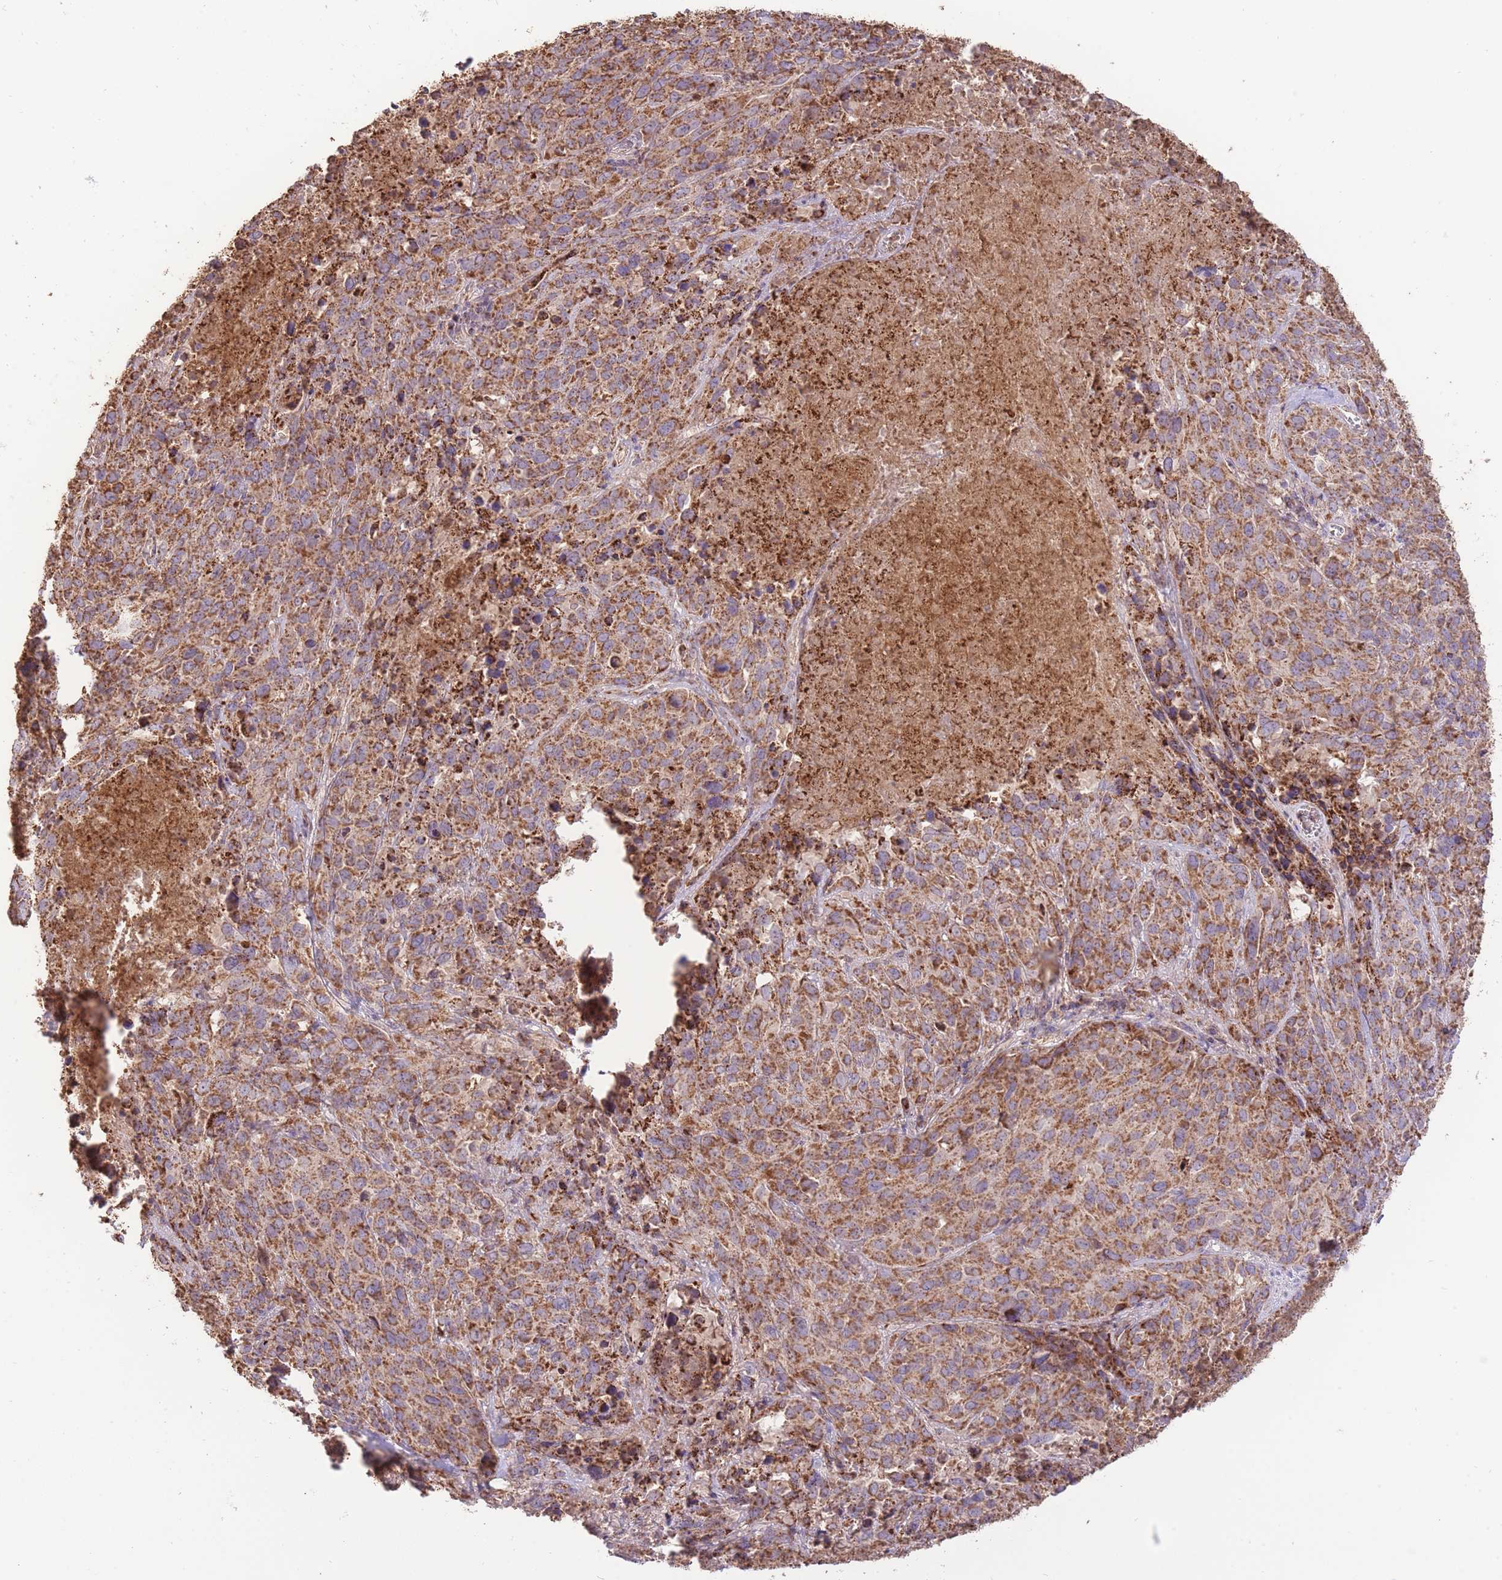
{"staining": {"intensity": "strong", "quantity": ">75%", "location": "cytoplasmic/membranous"}, "tissue": "cervical cancer", "cell_type": "Tumor cells", "image_type": "cancer", "snomed": [{"axis": "morphology", "description": "Squamous cell carcinoma, NOS"}, {"axis": "topography", "description": "Cervix"}], "caption": "This micrograph demonstrates immunohistochemistry (IHC) staining of squamous cell carcinoma (cervical), with high strong cytoplasmic/membranous staining in about >75% of tumor cells.", "gene": "PREP", "patient": {"sex": "female", "age": 51}}